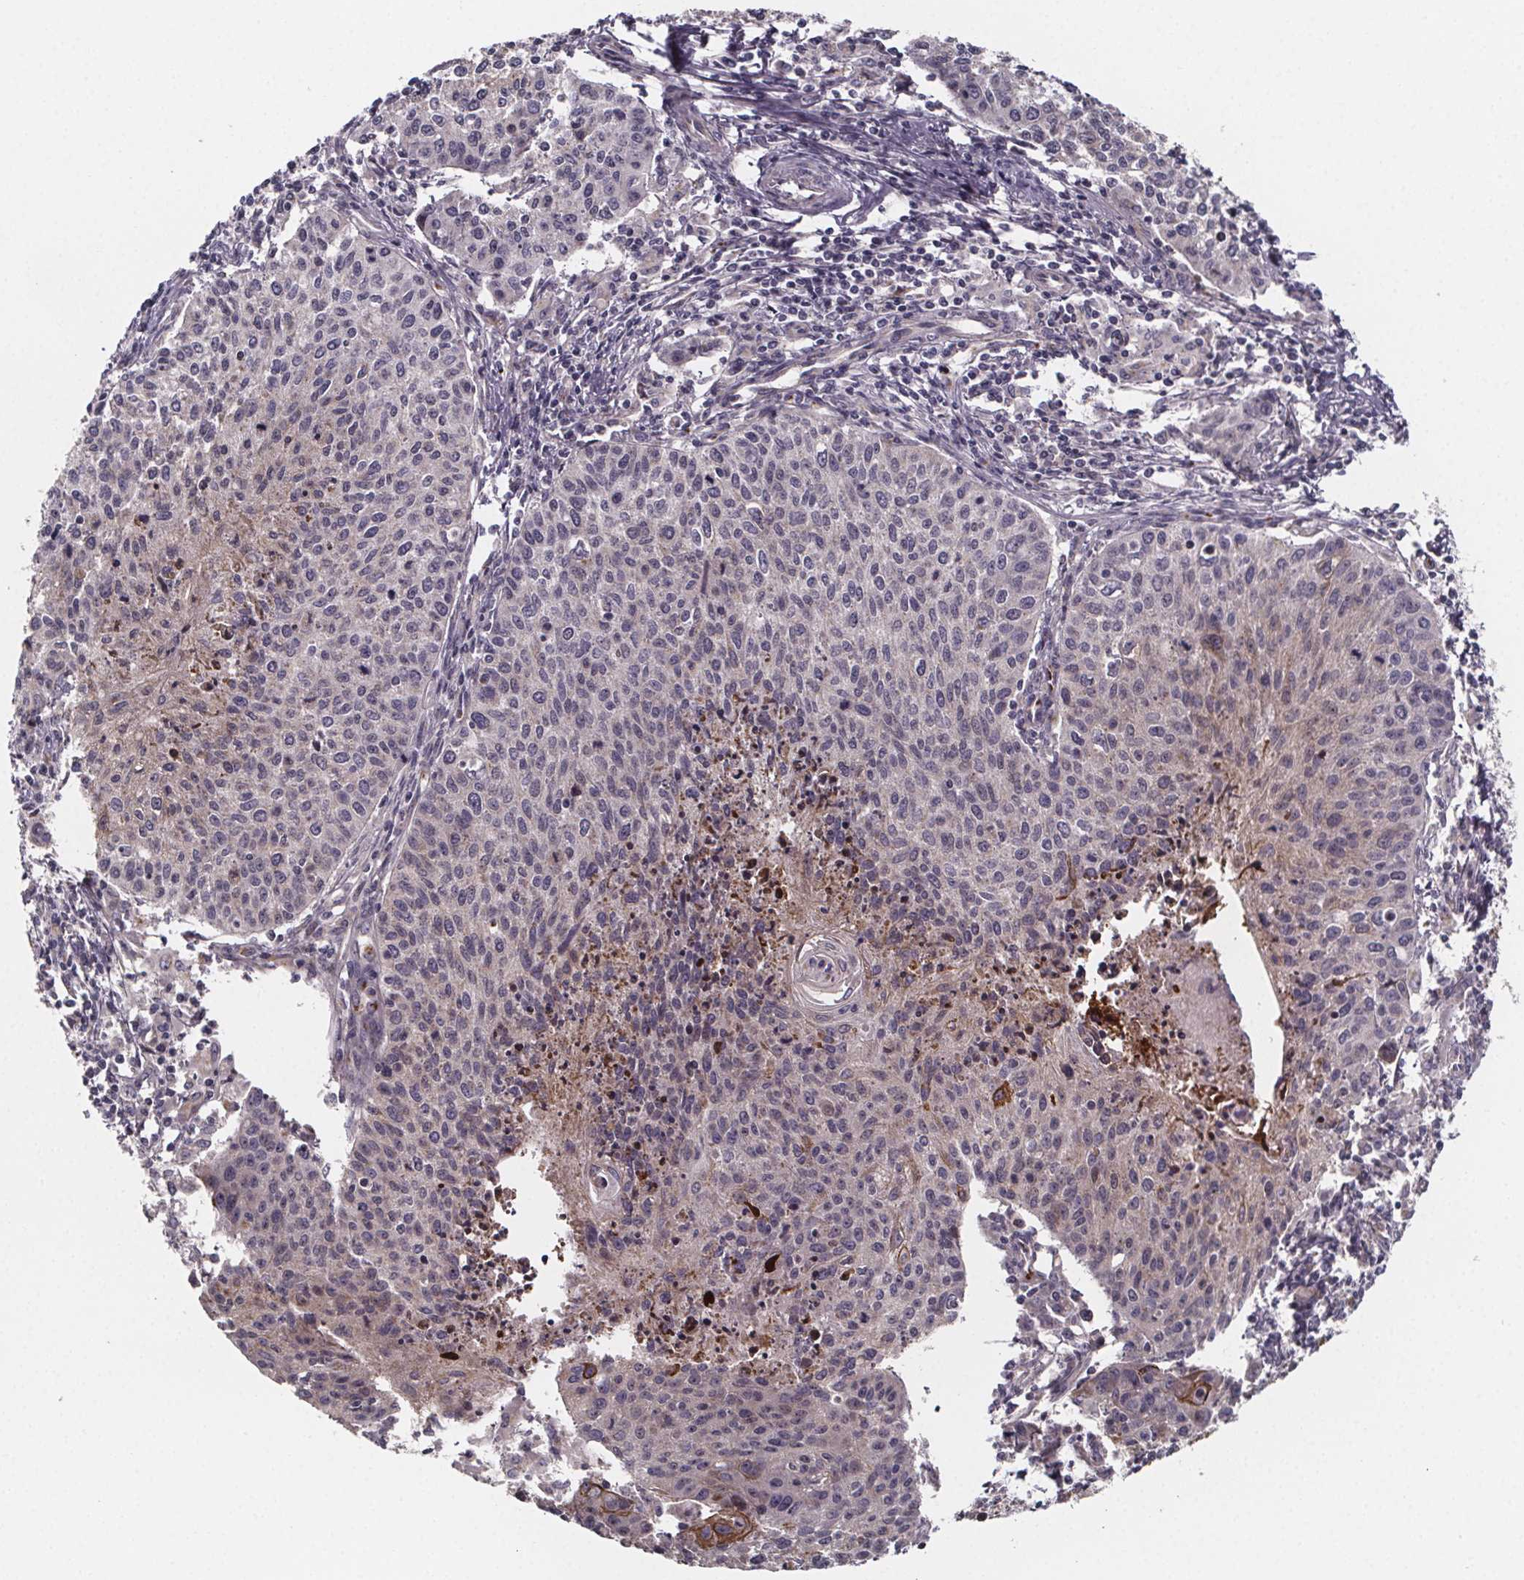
{"staining": {"intensity": "negative", "quantity": "none", "location": "none"}, "tissue": "cervical cancer", "cell_type": "Tumor cells", "image_type": "cancer", "snomed": [{"axis": "morphology", "description": "Squamous cell carcinoma, NOS"}, {"axis": "topography", "description": "Cervix"}], "caption": "A histopathology image of human cervical cancer (squamous cell carcinoma) is negative for staining in tumor cells.", "gene": "NDST1", "patient": {"sex": "female", "age": 38}}